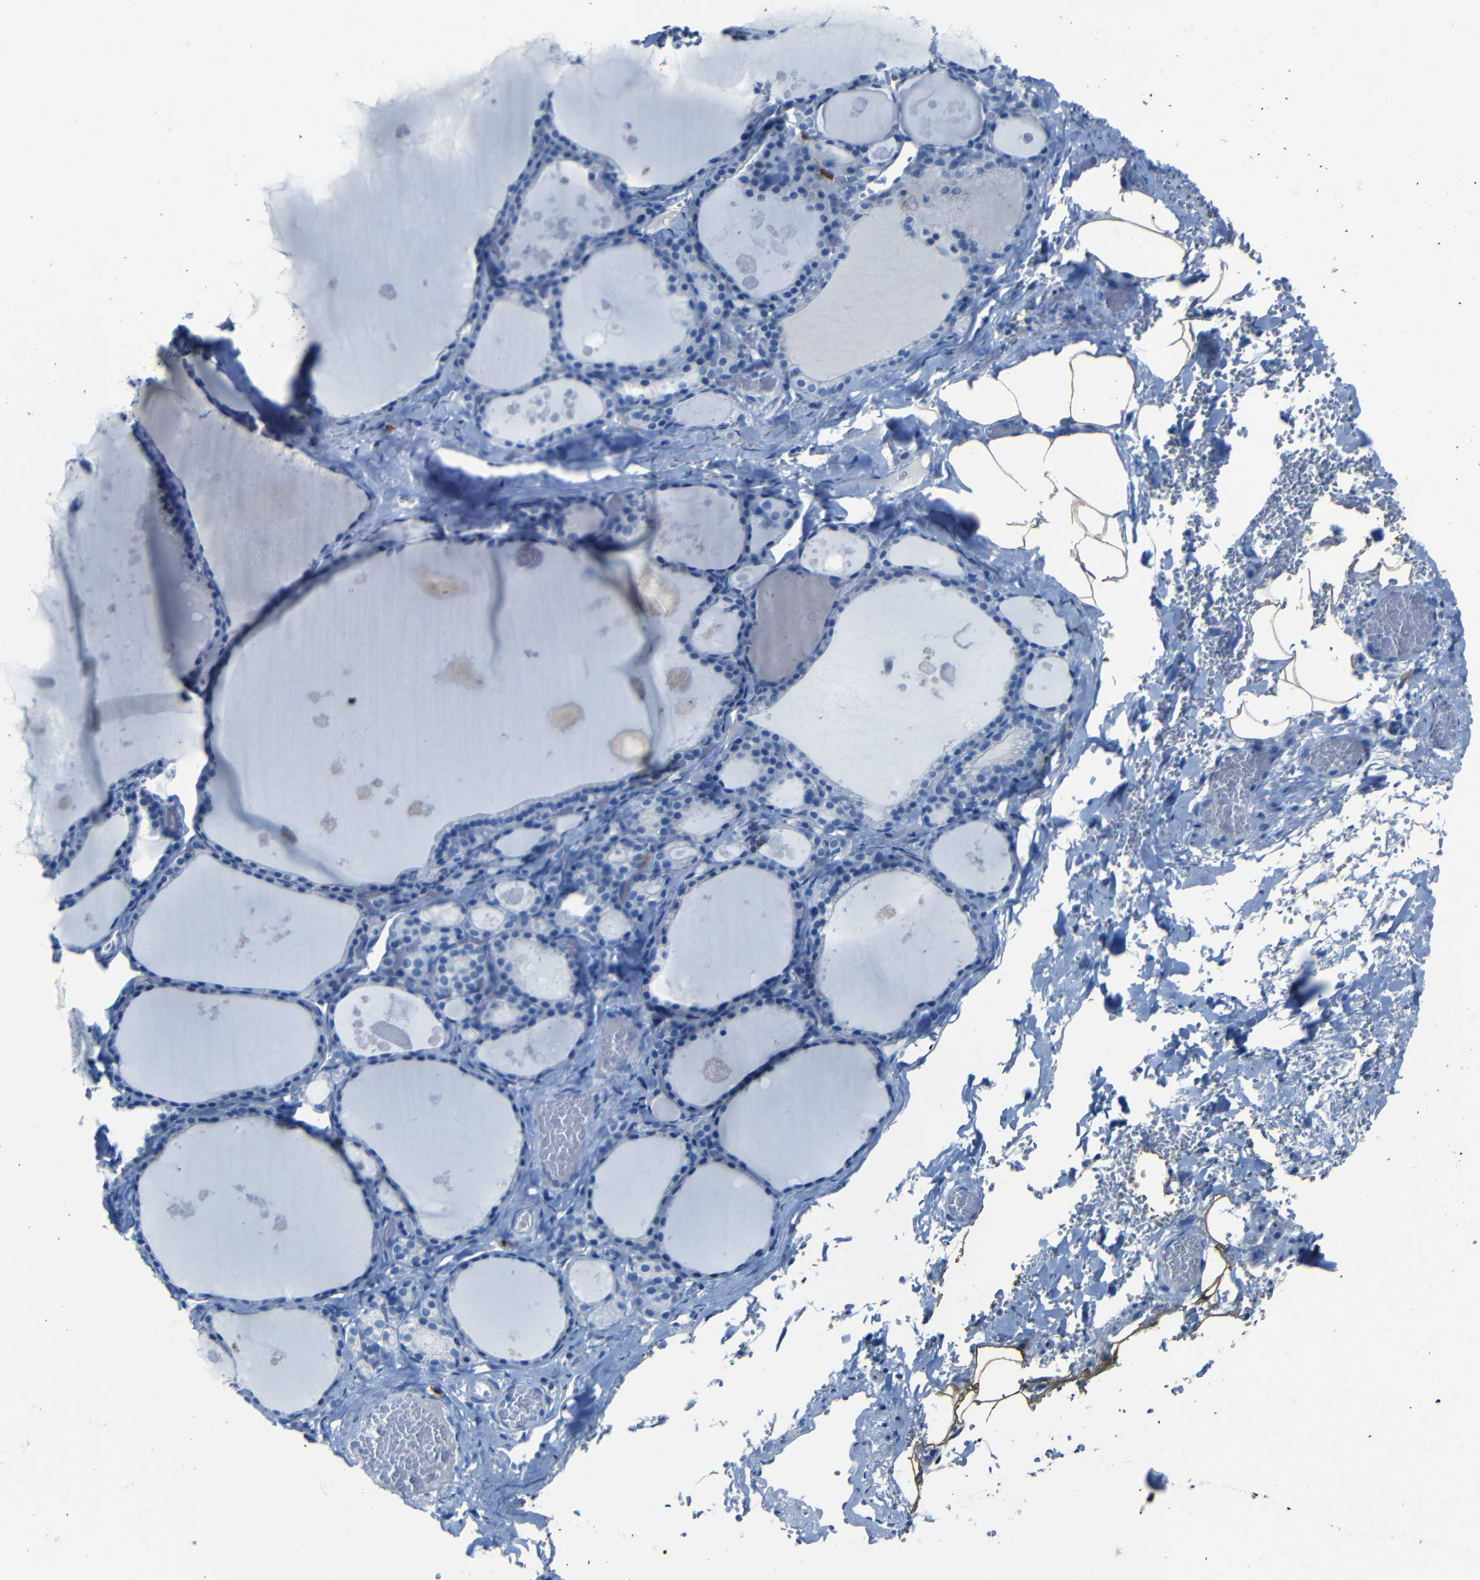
{"staining": {"intensity": "negative", "quantity": "none", "location": "none"}, "tissue": "thyroid gland", "cell_type": "Glandular cells", "image_type": "normal", "snomed": [{"axis": "morphology", "description": "Normal tissue, NOS"}, {"axis": "topography", "description": "Thyroid gland"}], "caption": "Histopathology image shows no significant protein expression in glandular cells of normal thyroid gland. (Brightfield microscopy of DAB IHC at high magnification).", "gene": "CLDN11", "patient": {"sex": "male", "age": 56}}